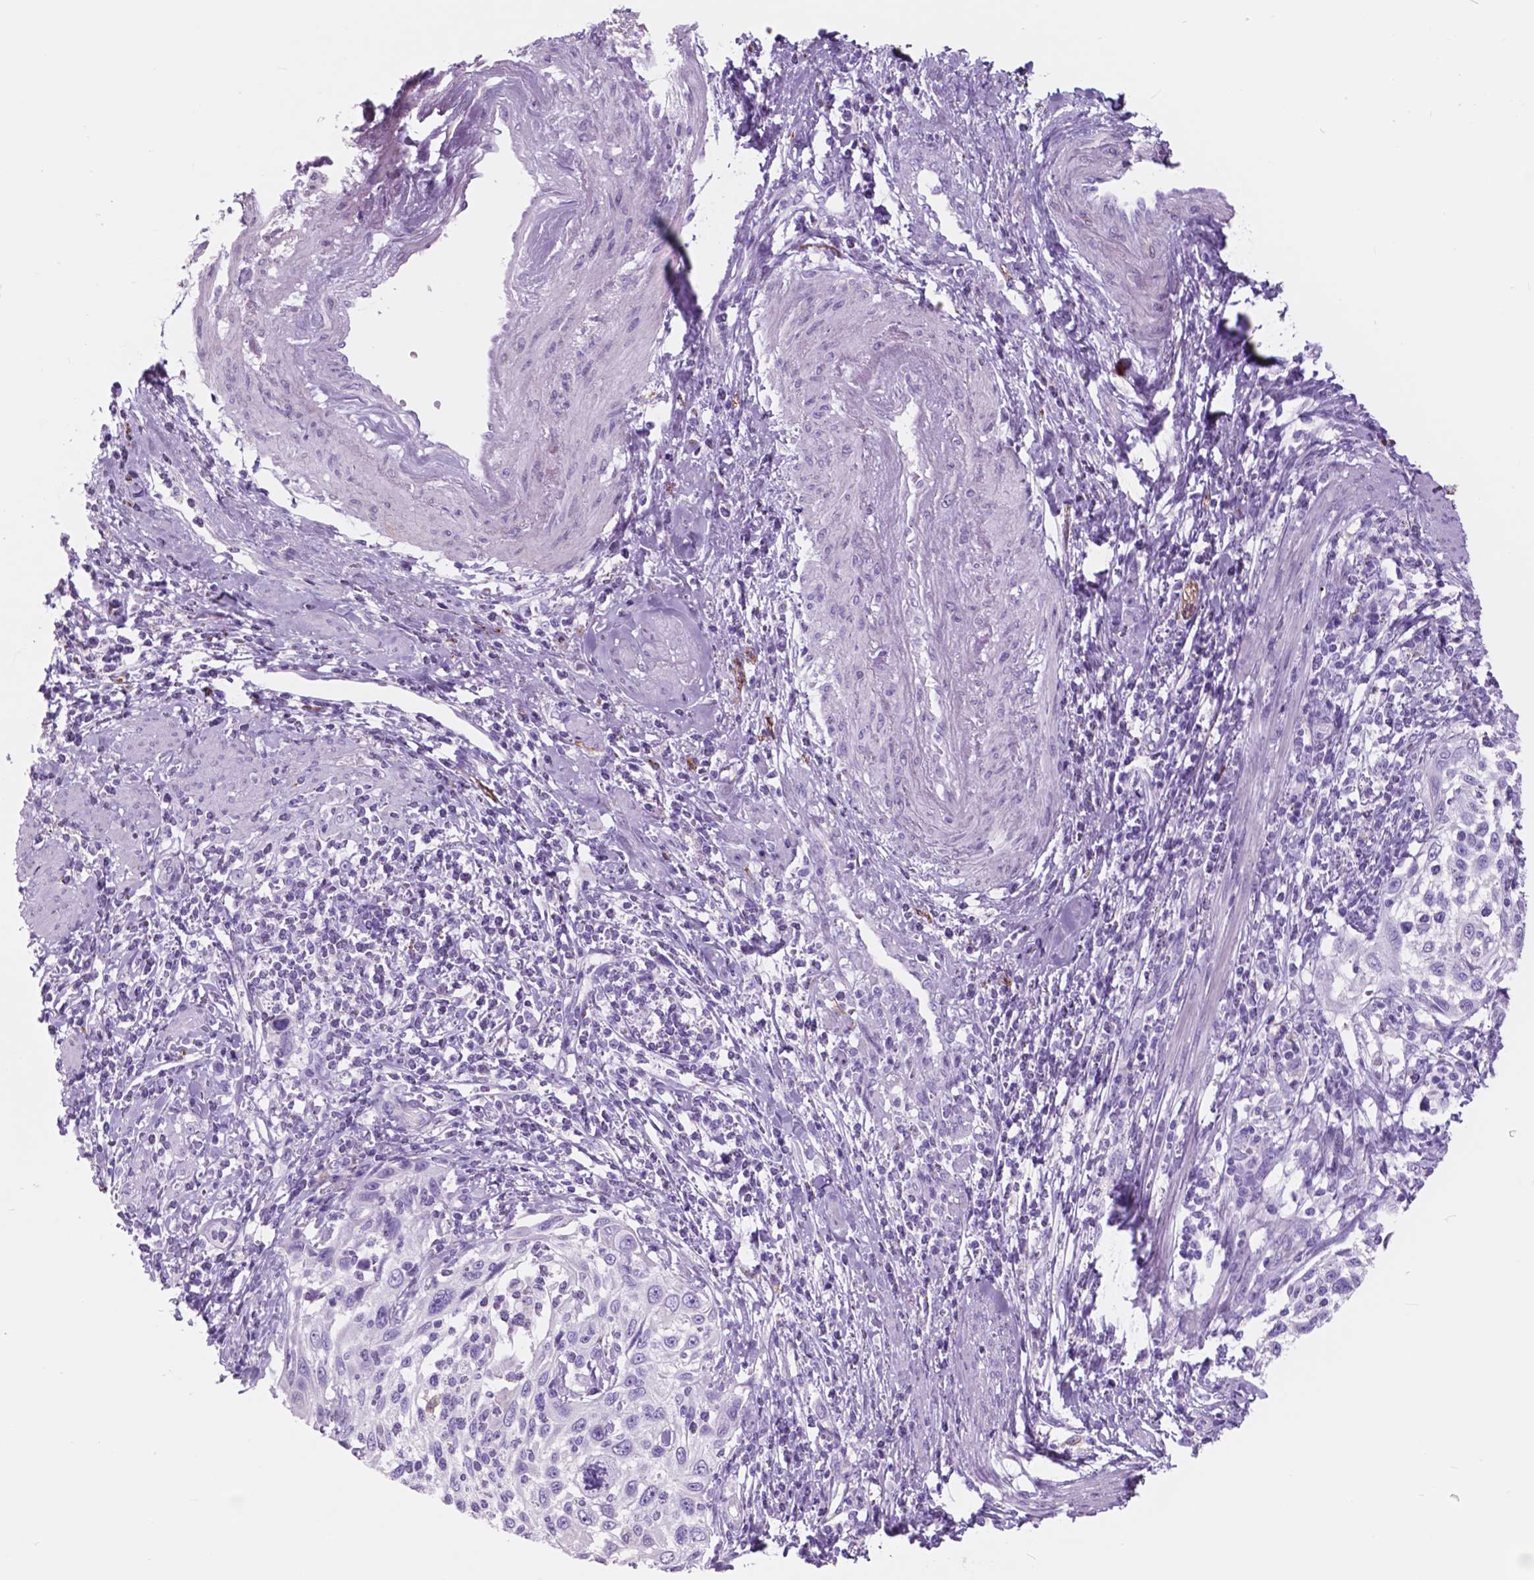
{"staining": {"intensity": "negative", "quantity": "none", "location": "none"}, "tissue": "cervical cancer", "cell_type": "Tumor cells", "image_type": "cancer", "snomed": [{"axis": "morphology", "description": "Squamous cell carcinoma, NOS"}, {"axis": "topography", "description": "Cervix"}], "caption": "This is an immunohistochemistry photomicrograph of human cervical cancer (squamous cell carcinoma). There is no staining in tumor cells.", "gene": "FXYD2", "patient": {"sex": "female", "age": 70}}